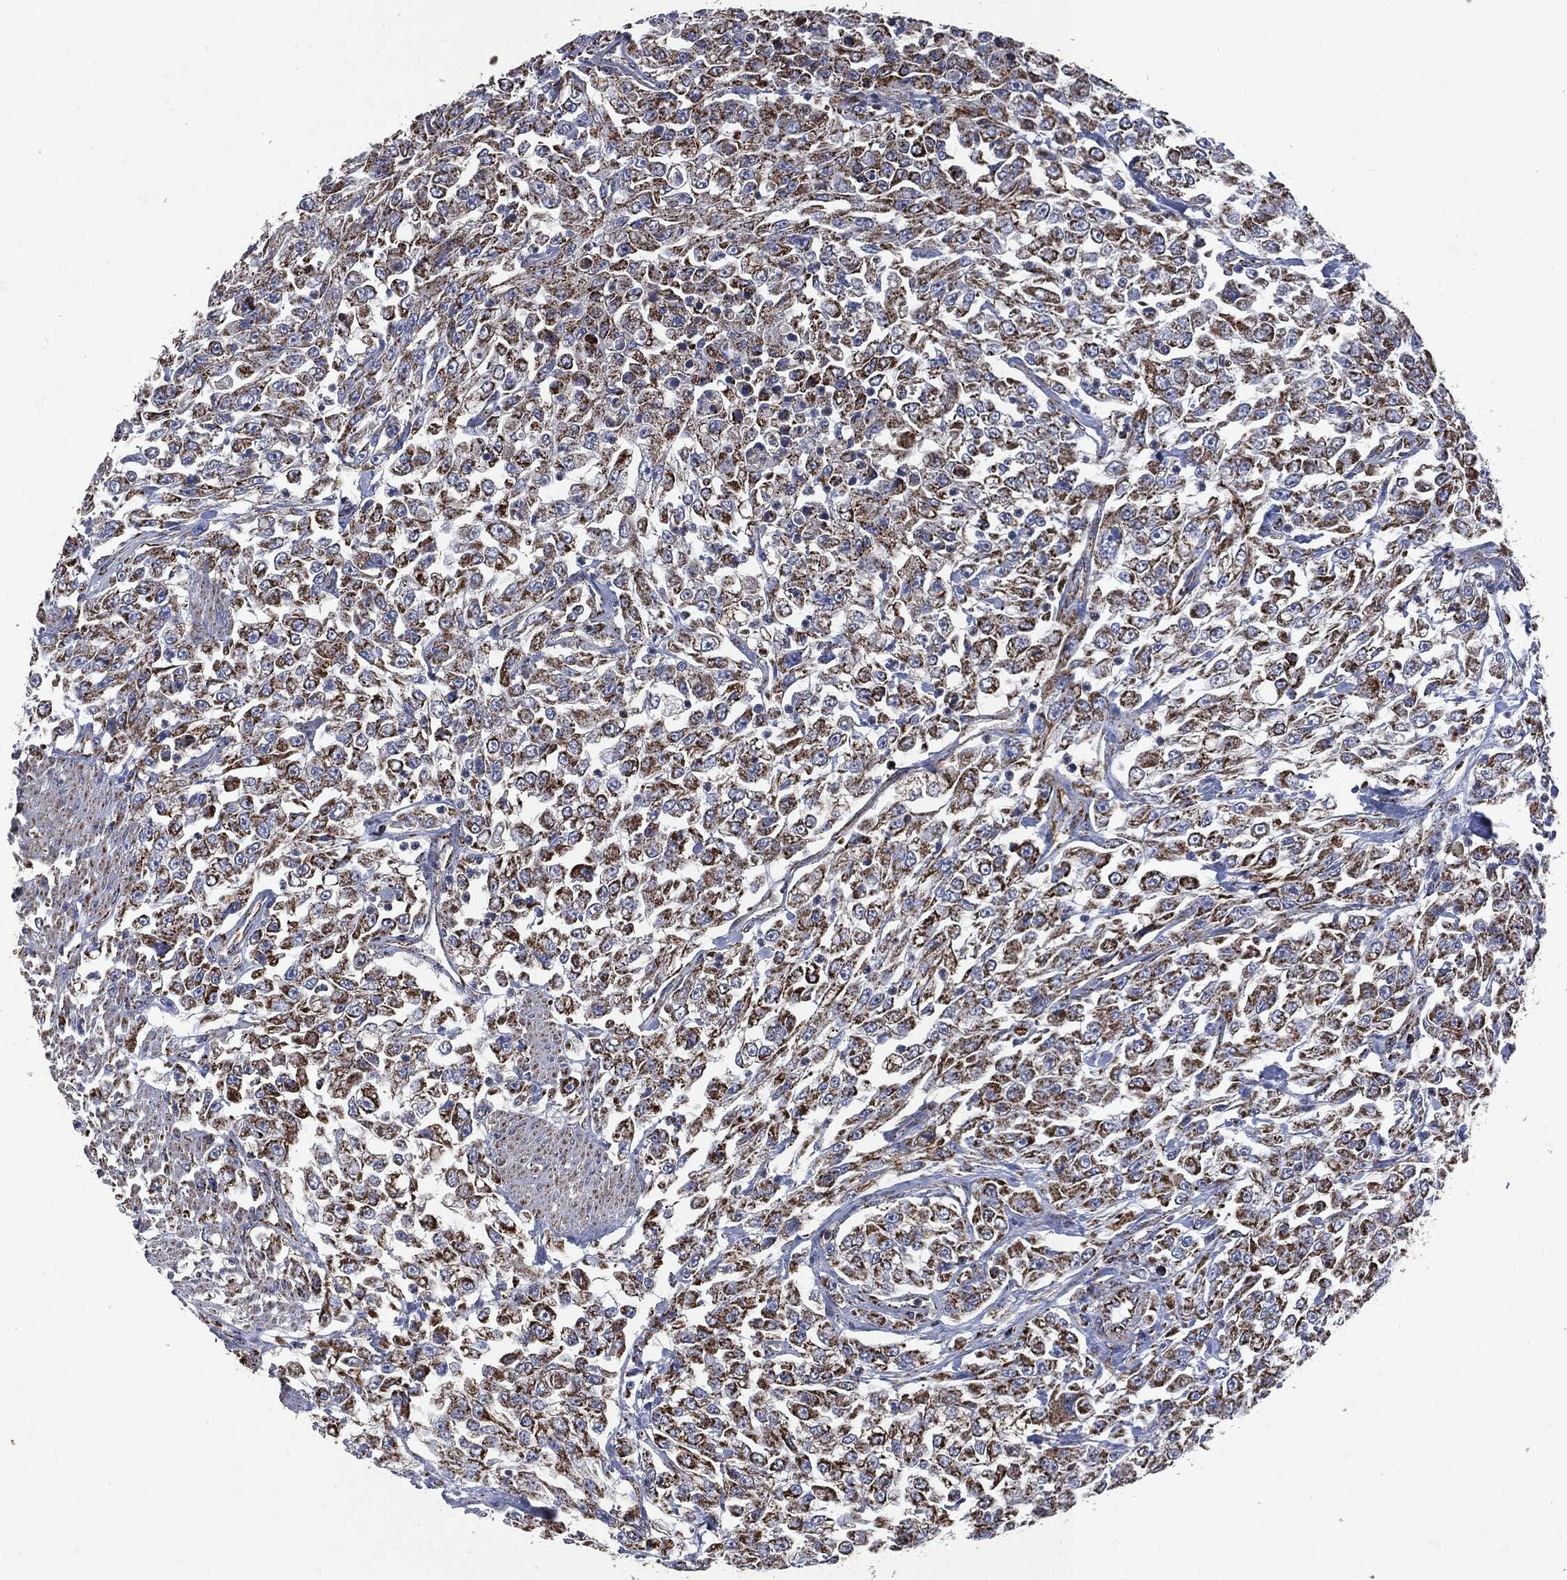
{"staining": {"intensity": "strong", "quantity": ">75%", "location": "cytoplasmic/membranous"}, "tissue": "urothelial cancer", "cell_type": "Tumor cells", "image_type": "cancer", "snomed": [{"axis": "morphology", "description": "Urothelial carcinoma, High grade"}, {"axis": "topography", "description": "Urinary bladder"}], "caption": "This photomicrograph displays immunohistochemistry staining of urothelial cancer, with high strong cytoplasmic/membranous positivity in about >75% of tumor cells.", "gene": "RYK", "patient": {"sex": "male", "age": 46}}